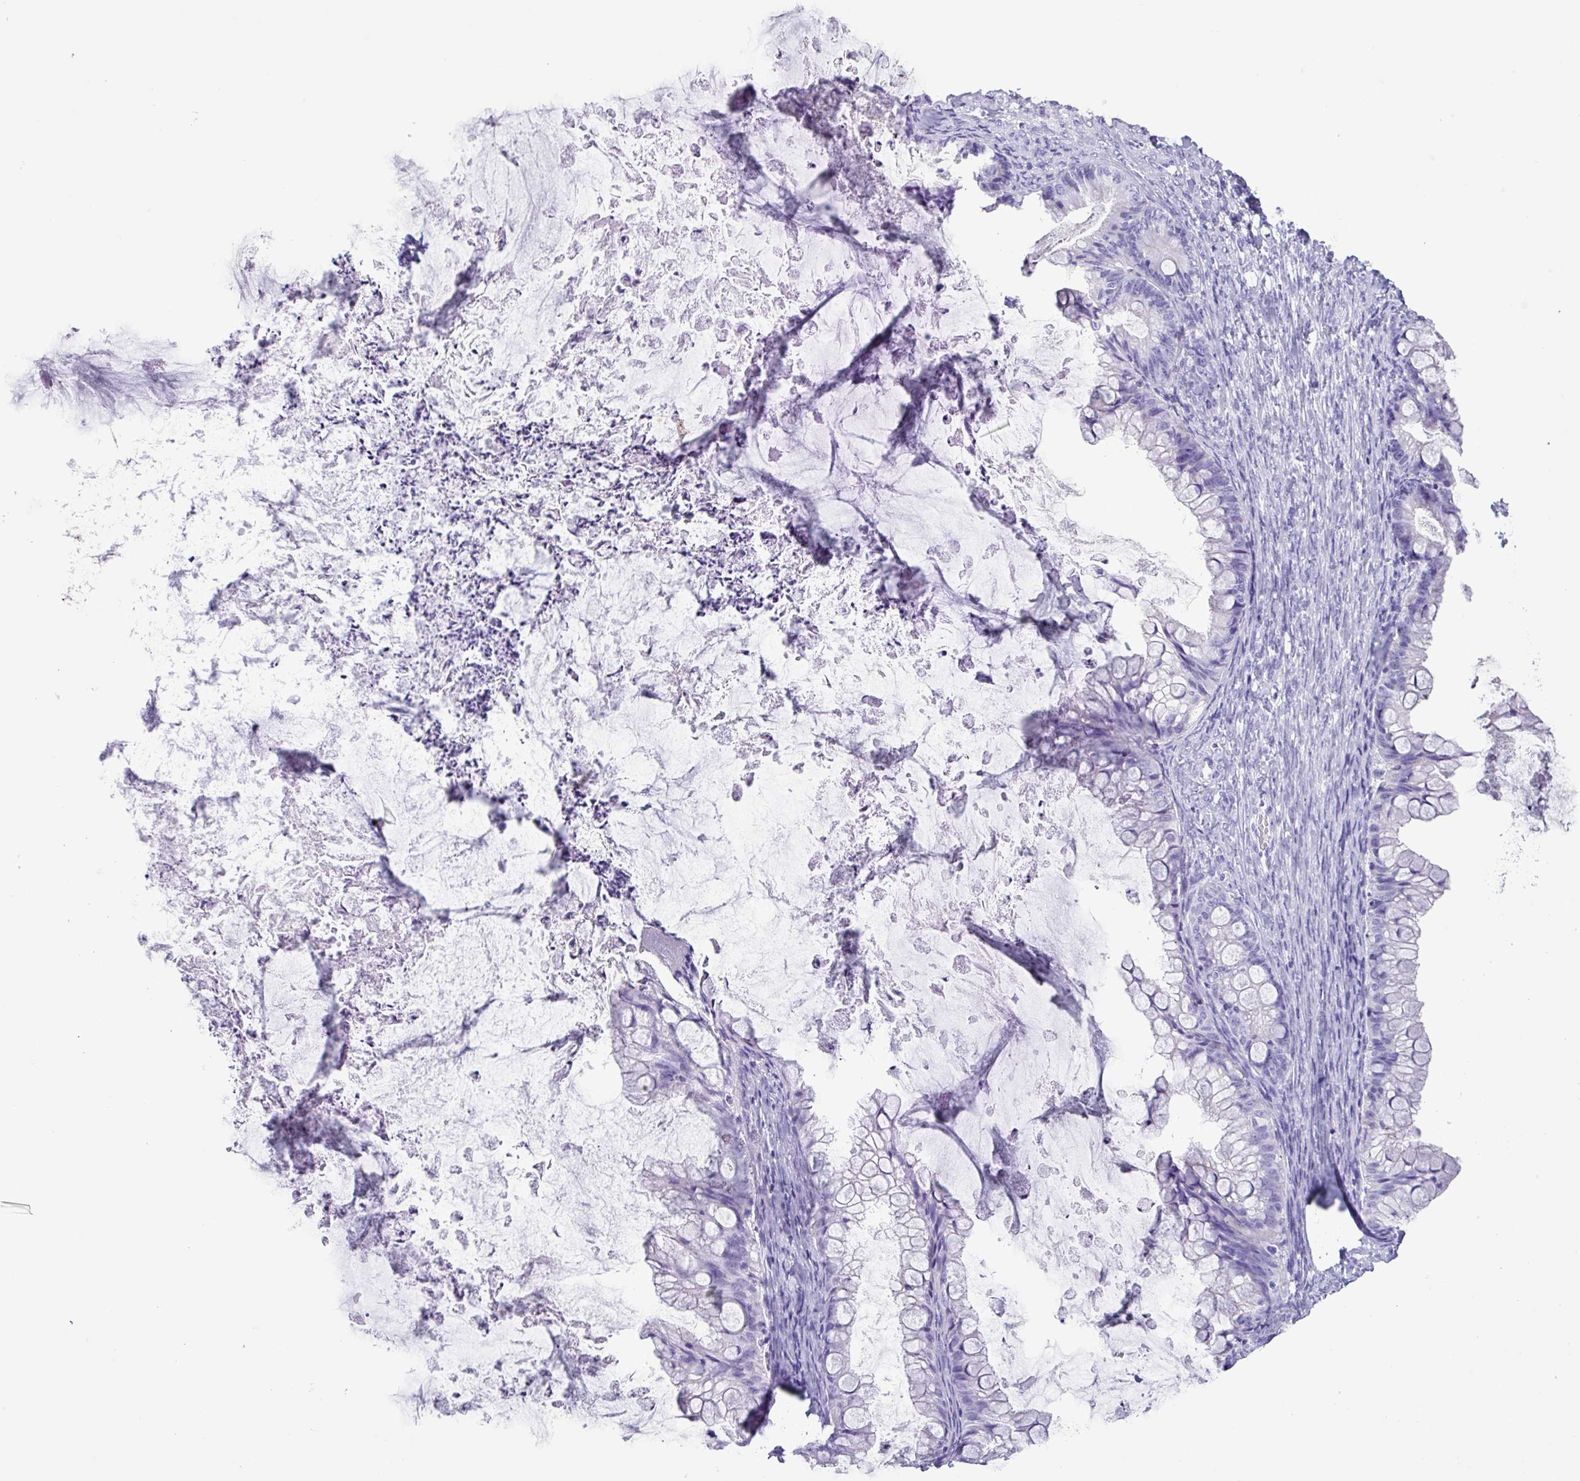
{"staining": {"intensity": "negative", "quantity": "none", "location": "none"}, "tissue": "ovarian cancer", "cell_type": "Tumor cells", "image_type": "cancer", "snomed": [{"axis": "morphology", "description": "Cystadenocarcinoma, mucinous, NOS"}, {"axis": "topography", "description": "Ovary"}], "caption": "The histopathology image exhibits no staining of tumor cells in ovarian cancer (mucinous cystadenocarcinoma). The staining was performed using DAB to visualize the protein expression in brown, while the nuclei were stained in blue with hematoxylin (Magnification: 20x).", "gene": "AGO3", "patient": {"sex": "female", "age": 35}}